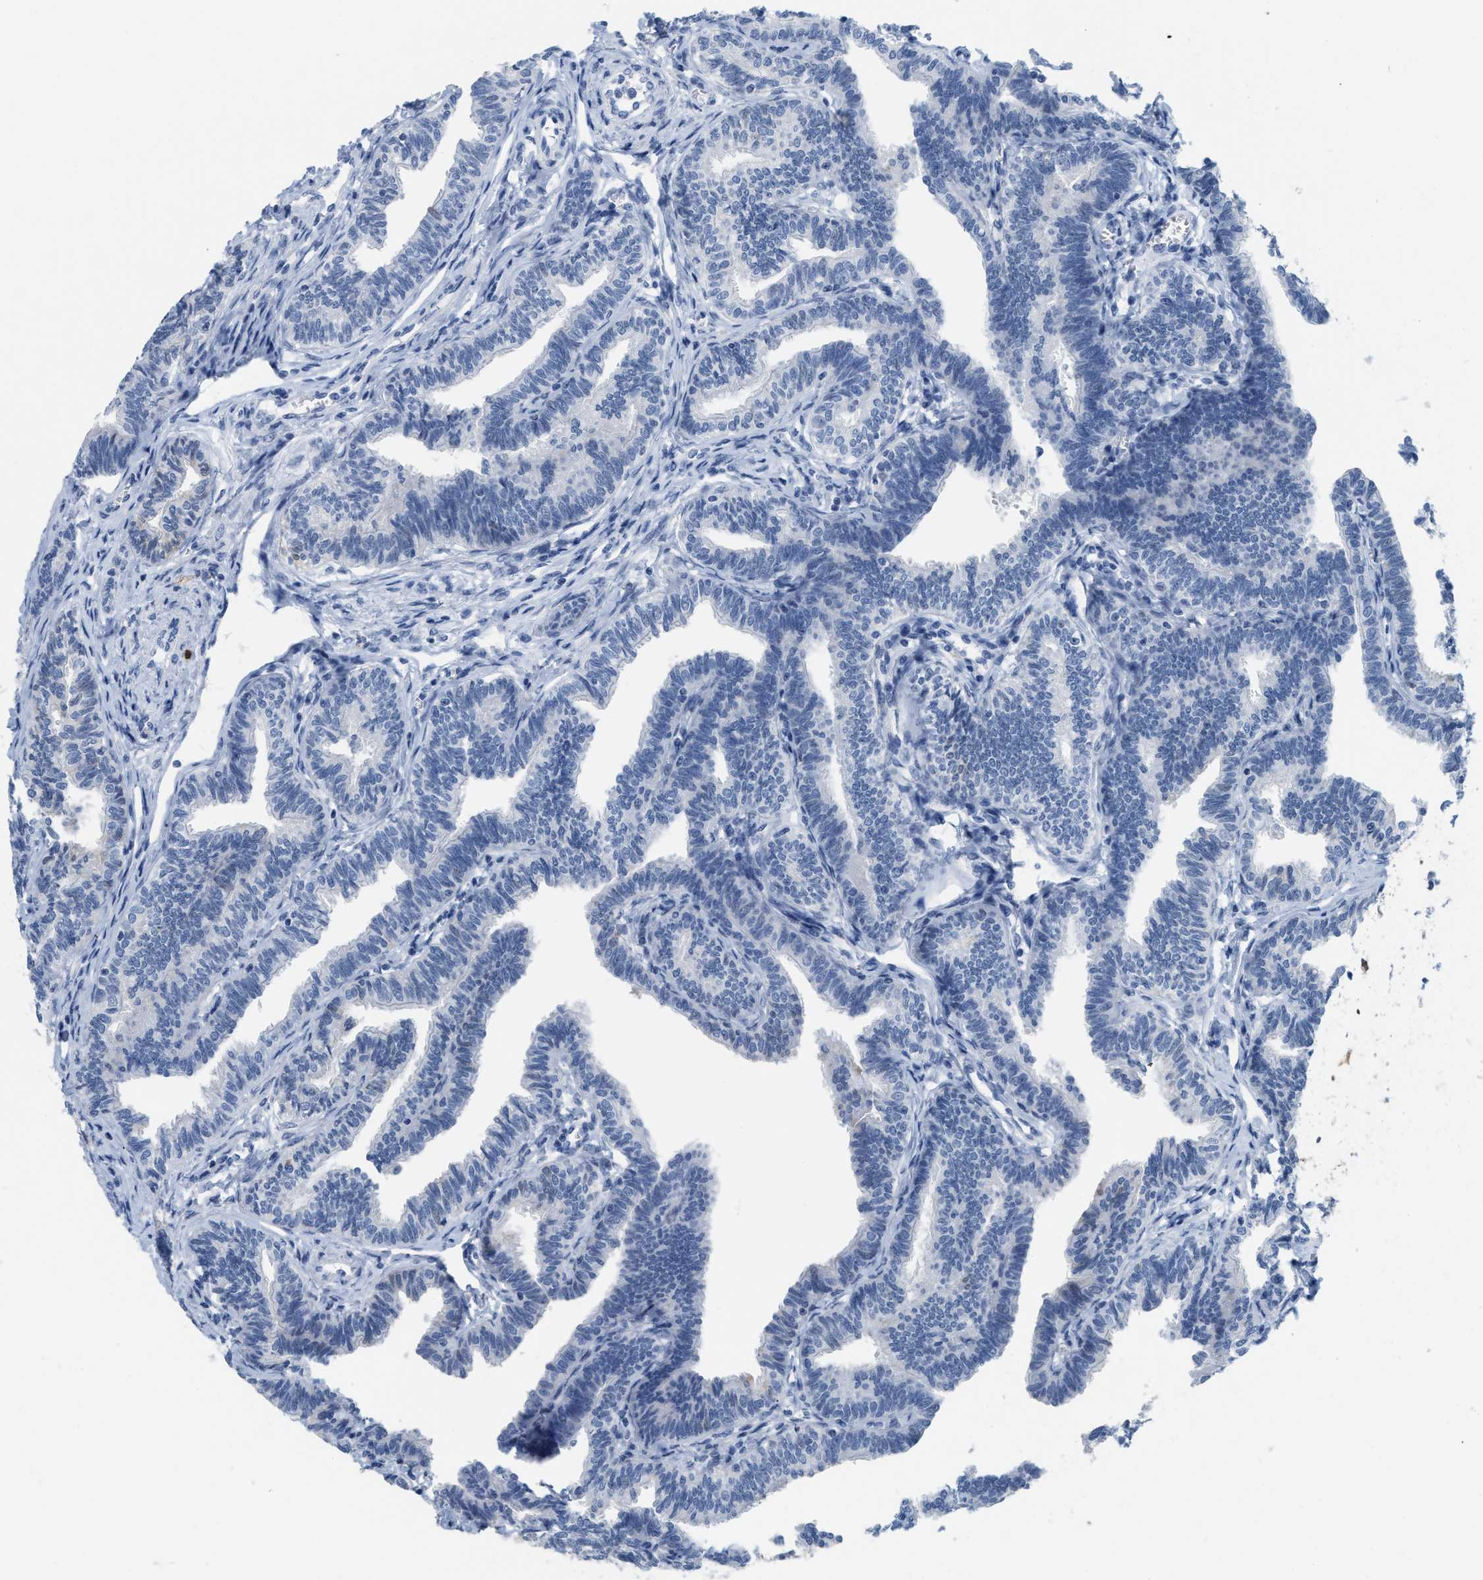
{"staining": {"intensity": "negative", "quantity": "none", "location": "none"}, "tissue": "fallopian tube", "cell_type": "Glandular cells", "image_type": "normal", "snomed": [{"axis": "morphology", "description": "Normal tissue, NOS"}, {"axis": "topography", "description": "Fallopian tube"}, {"axis": "topography", "description": "Ovary"}], "caption": "Glandular cells are negative for protein expression in benign human fallopian tube.", "gene": "CRYM", "patient": {"sex": "female", "age": 23}}